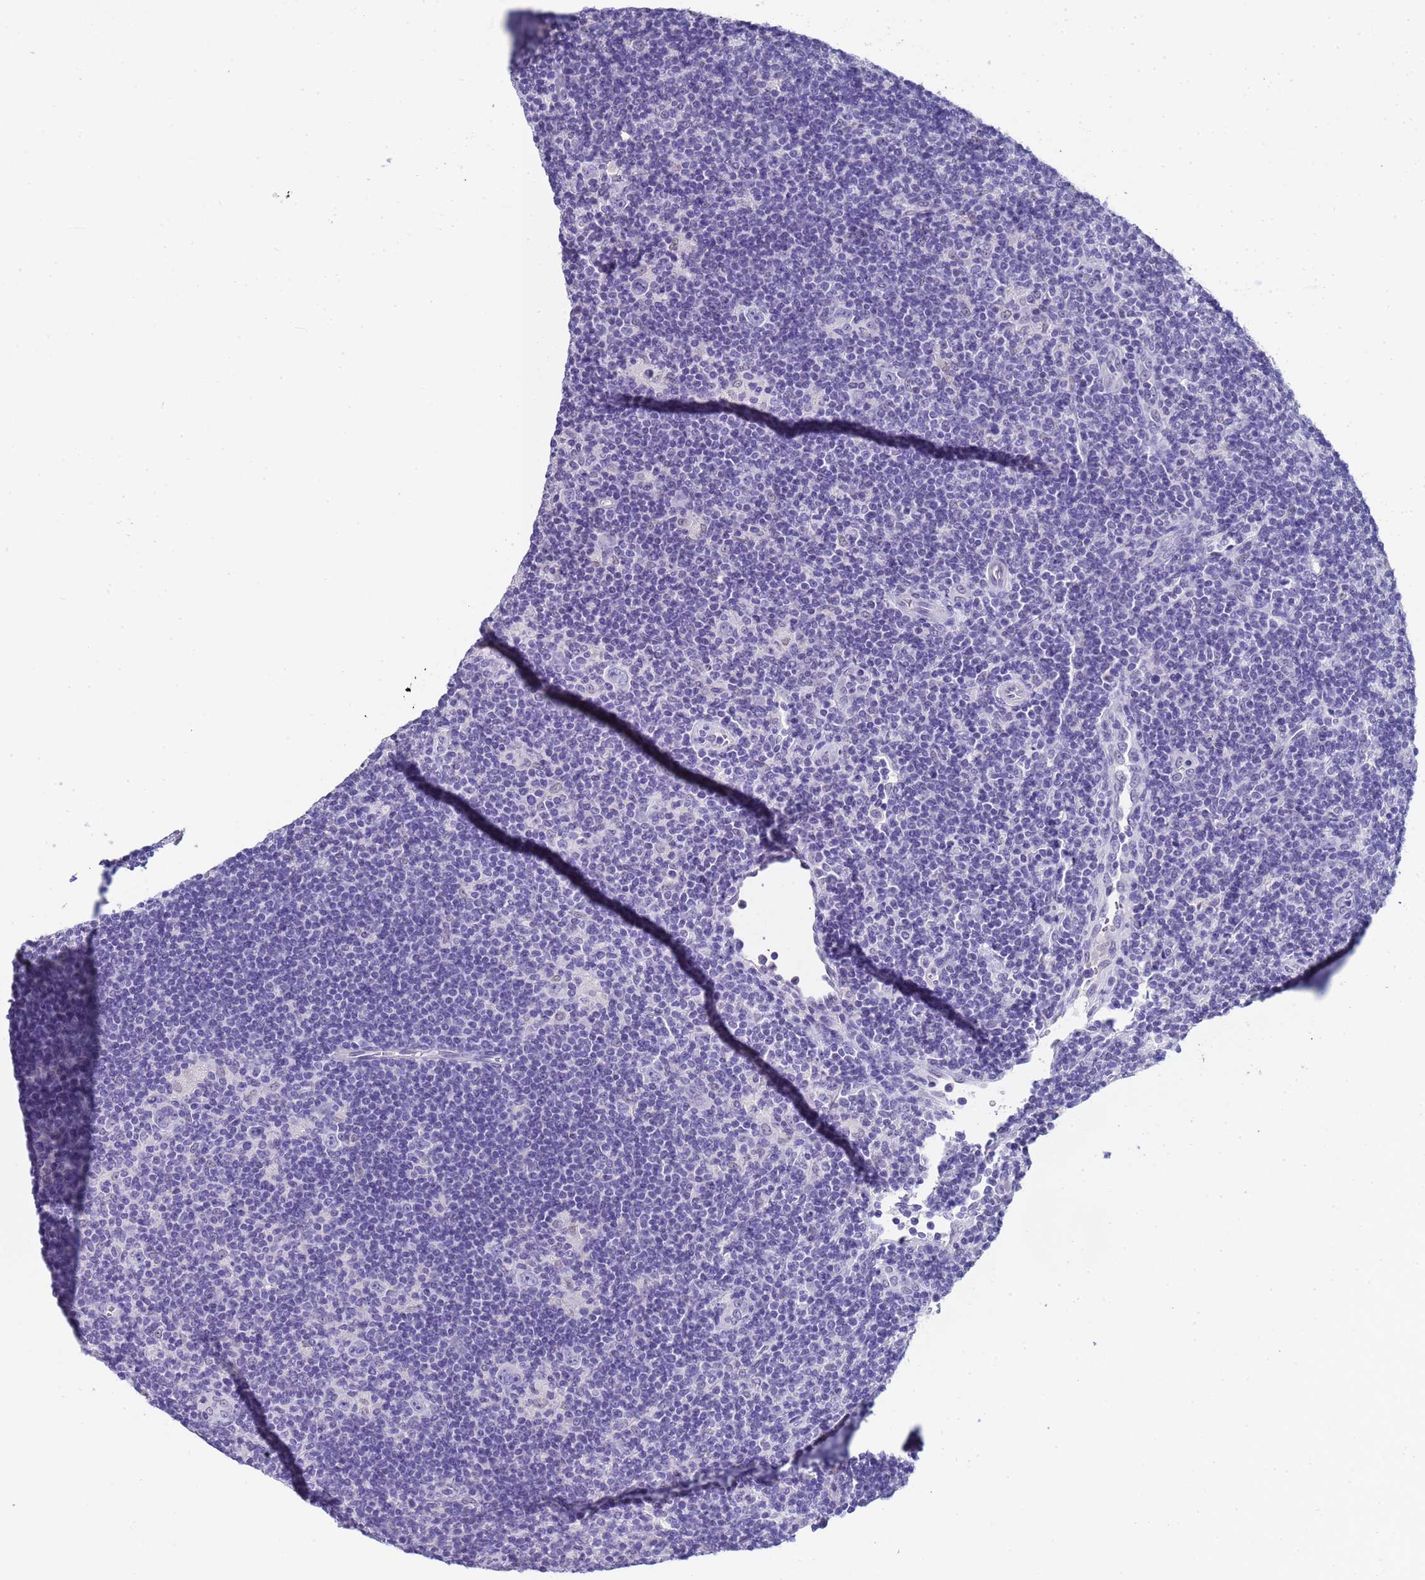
{"staining": {"intensity": "negative", "quantity": "none", "location": "none"}, "tissue": "lymphoma", "cell_type": "Tumor cells", "image_type": "cancer", "snomed": [{"axis": "morphology", "description": "Hodgkin's disease, NOS"}, {"axis": "topography", "description": "Lymph node"}], "caption": "Immunohistochemistry (IHC) micrograph of neoplastic tissue: human Hodgkin's disease stained with DAB (3,3'-diaminobenzidine) shows no significant protein staining in tumor cells.", "gene": "CTRC", "patient": {"sex": "female", "age": 57}}